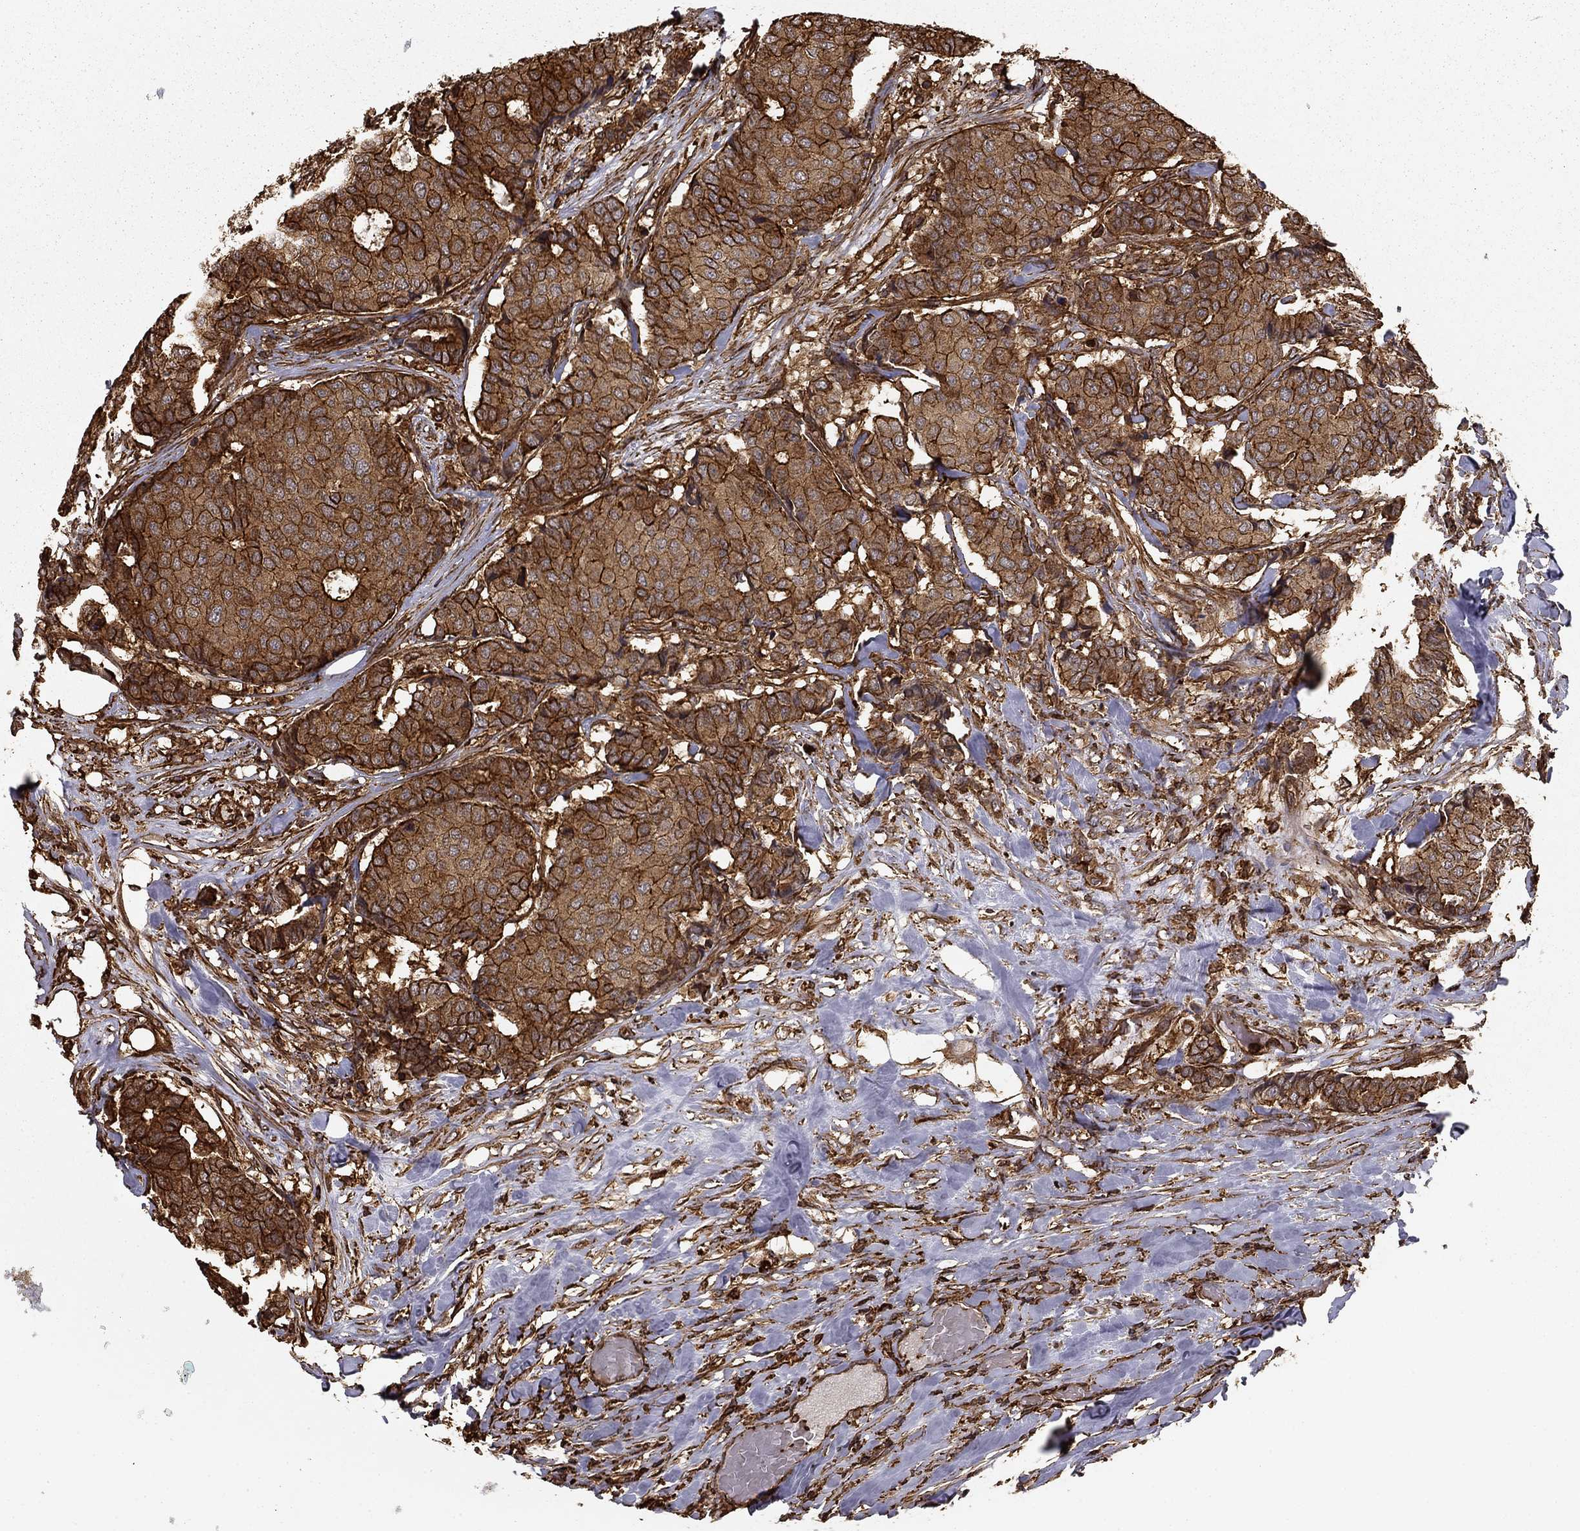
{"staining": {"intensity": "strong", "quantity": "<25%", "location": "cytoplasmic/membranous"}, "tissue": "breast cancer", "cell_type": "Tumor cells", "image_type": "cancer", "snomed": [{"axis": "morphology", "description": "Duct carcinoma"}, {"axis": "topography", "description": "Breast"}], "caption": "Protein expression analysis of human breast cancer reveals strong cytoplasmic/membranous staining in about <25% of tumor cells.", "gene": "HABP4", "patient": {"sex": "female", "age": 75}}